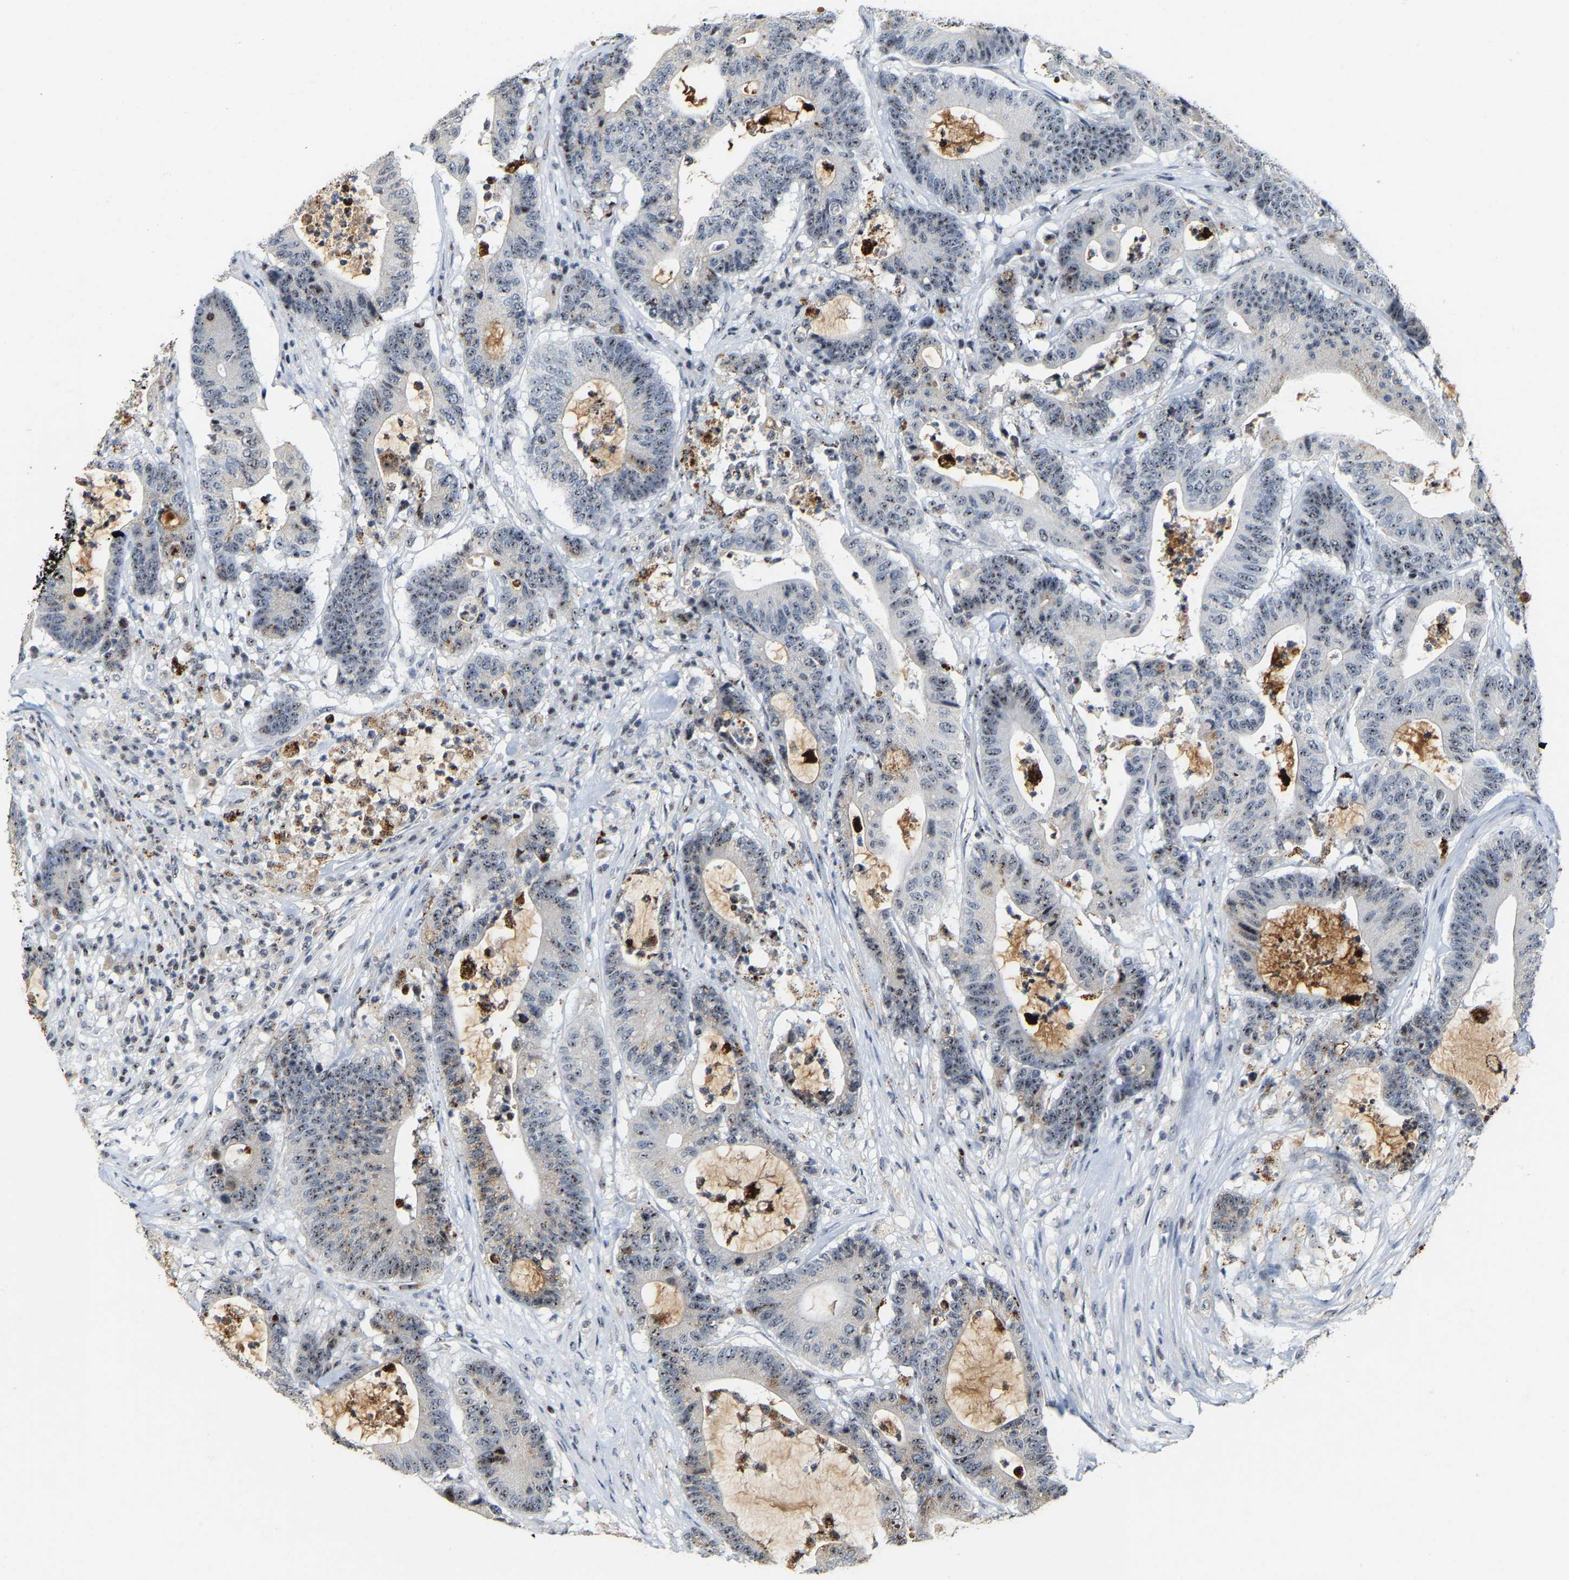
{"staining": {"intensity": "moderate", "quantity": ">75%", "location": "nuclear"}, "tissue": "colorectal cancer", "cell_type": "Tumor cells", "image_type": "cancer", "snomed": [{"axis": "morphology", "description": "Adenocarcinoma, NOS"}, {"axis": "topography", "description": "Colon"}], "caption": "Tumor cells exhibit medium levels of moderate nuclear positivity in approximately >75% of cells in human colorectal adenocarcinoma. The protein is stained brown, and the nuclei are stained in blue (DAB (3,3'-diaminobenzidine) IHC with brightfield microscopy, high magnification).", "gene": "NOP58", "patient": {"sex": "female", "age": 84}}